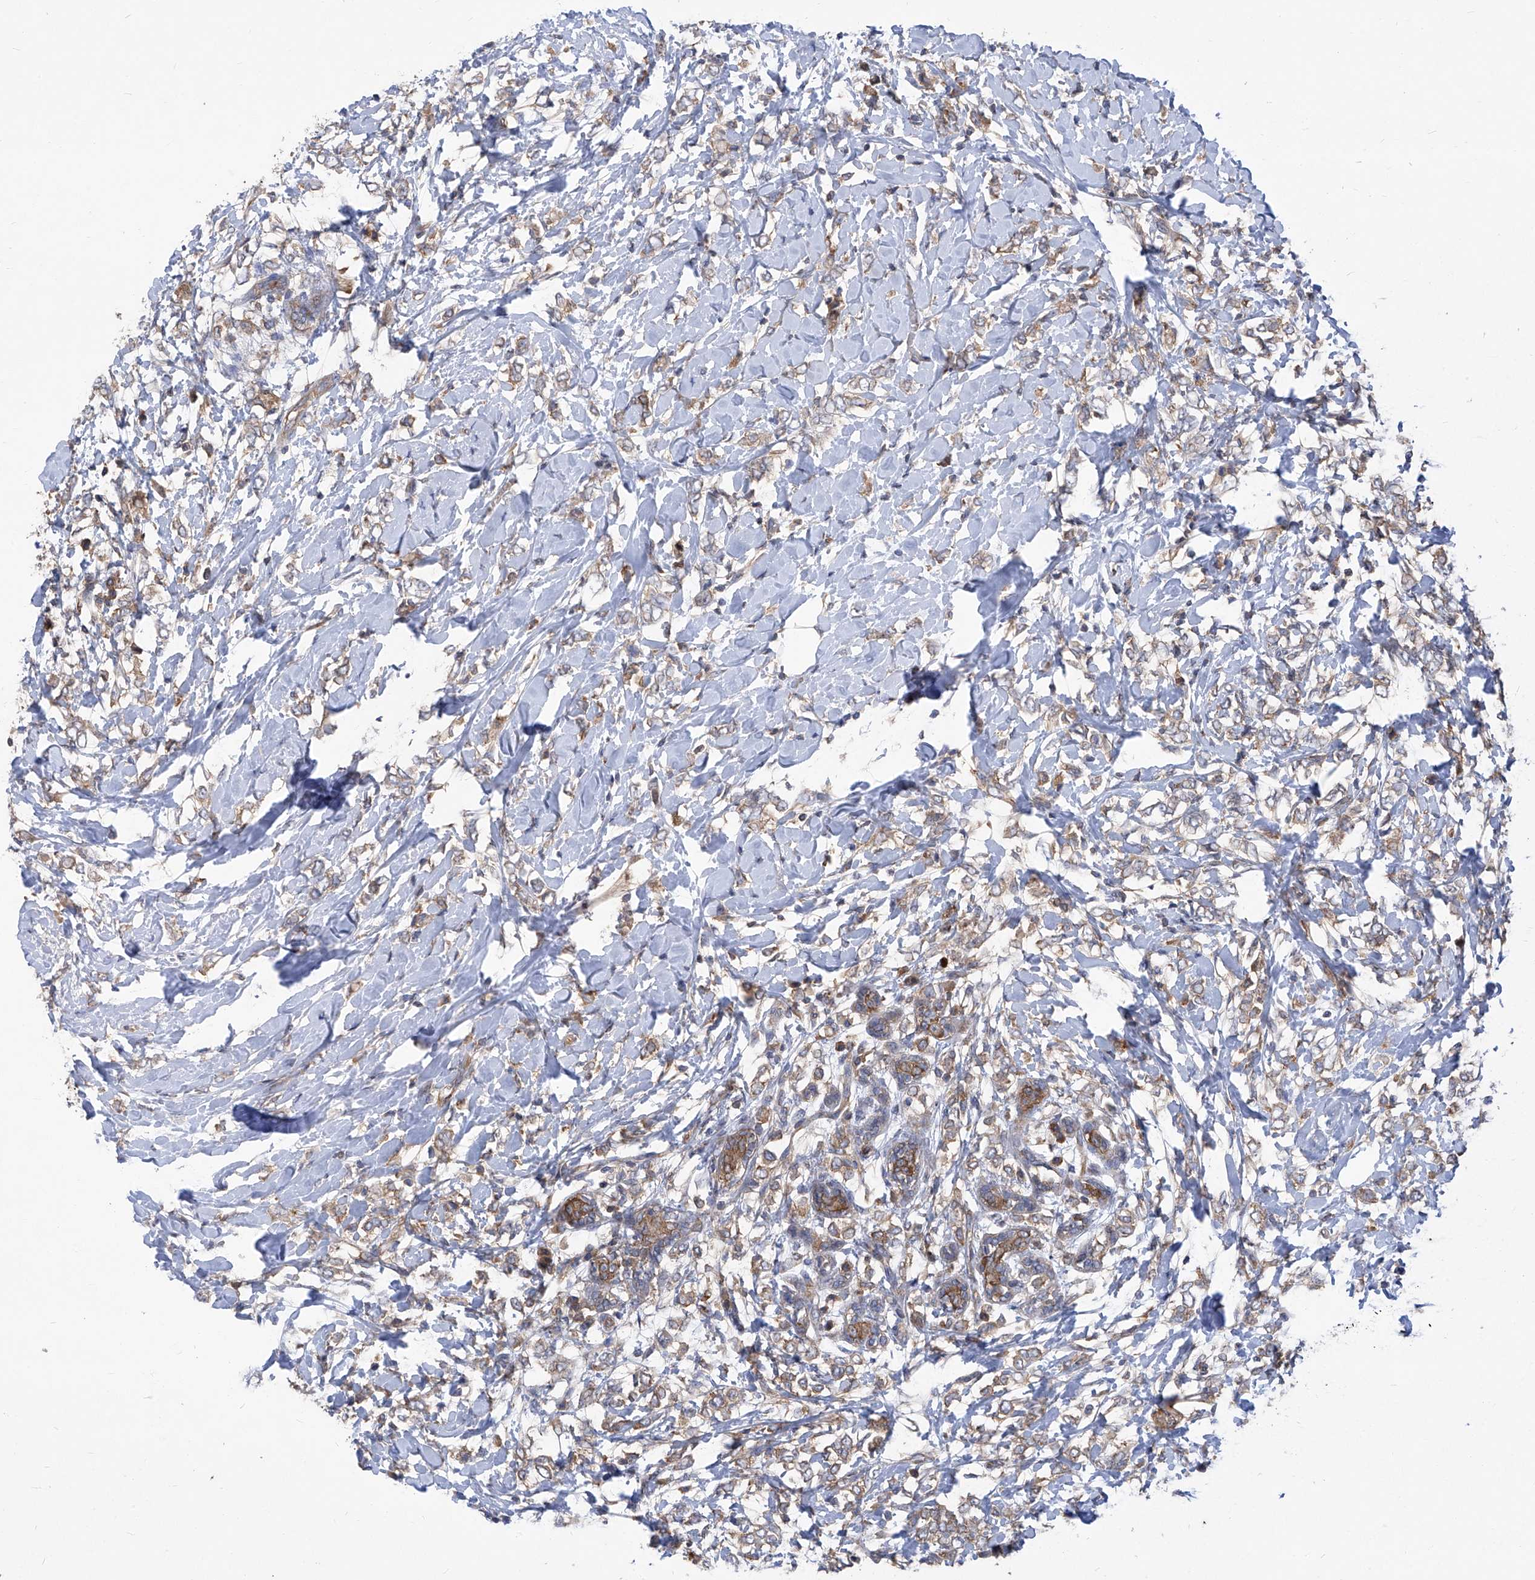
{"staining": {"intensity": "weak", "quantity": ">75%", "location": "cytoplasmic/membranous"}, "tissue": "breast cancer", "cell_type": "Tumor cells", "image_type": "cancer", "snomed": [{"axis": "morphology", "description": "Normal tissue, NOS"}, {"axis": "morphology", "description": "Lobular carcinoma"}, {"axis": "topography", "description": "Breast"}], "caption": "Human breast cancer stained with a brown dye displays weak cytoplasmic/membranous positive staining in about >75% of tumor cells.", "gene": "EIF3M", "patient": {"sex": "female", "age": 47}}